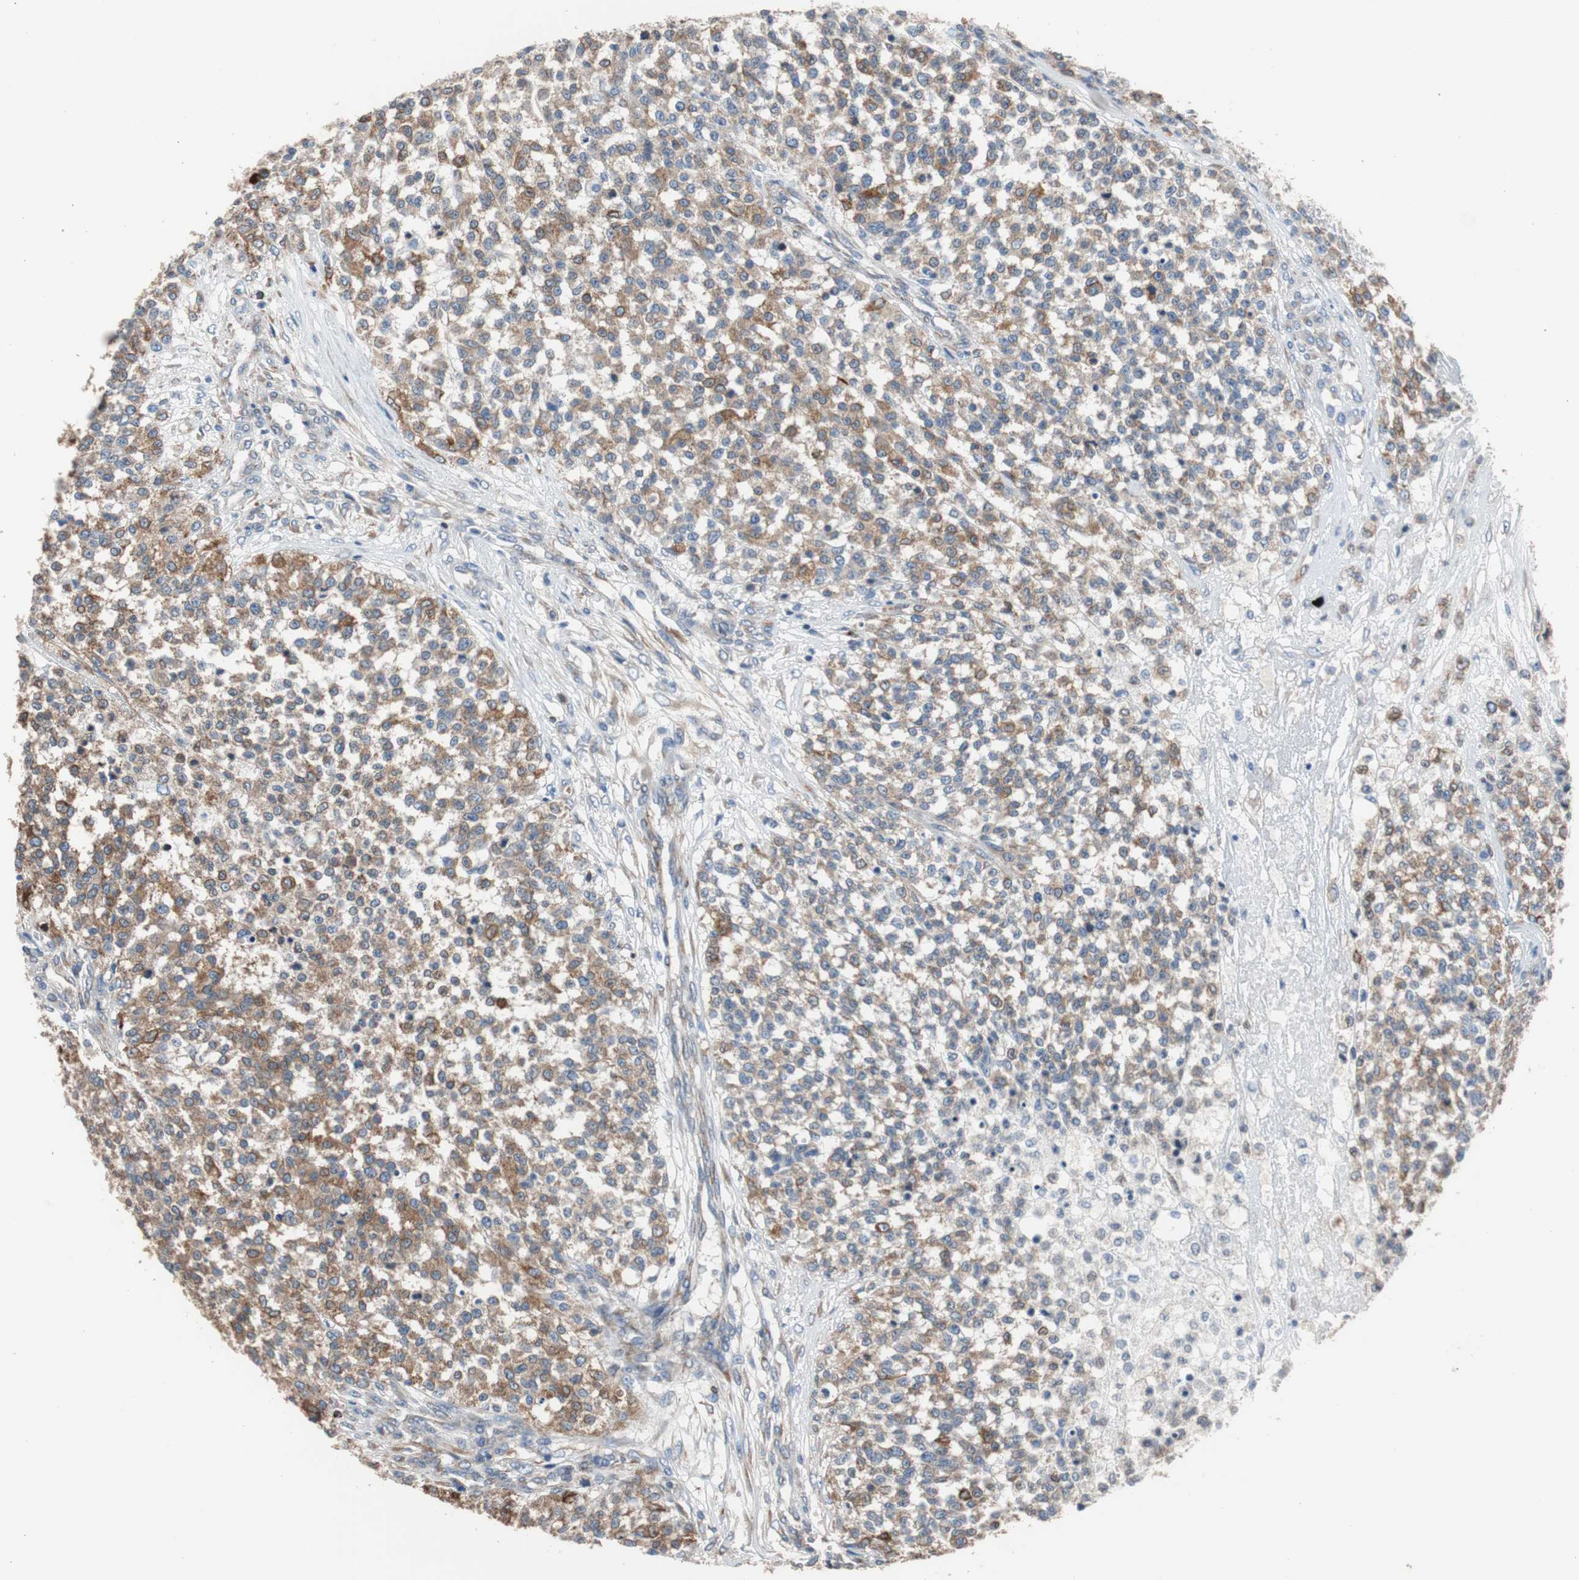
{"staining": {"intensity": "weak", "quantity": ">75%", "location": "cytoplasmic/membranous"}, "tissue": "testis cancer", "cell_type": "Tumor cells", "image_type": "cancer", "snomed": [{"axis": "morphology", "description": "Seminoma, NOS"}, {"axis": "topography", "description": "Testis"}], "caption": "This photomicrograph shows testis cancer (seminoma) stained with immunohistochemistry to label a protein in brown. The cytoplasmic/membranous of tumor cells show weak positivity for the protein. Nuclei are counter-stained blue.", "gene": "PBXIP1", "patient": {"sex": "male", "age": 59}}